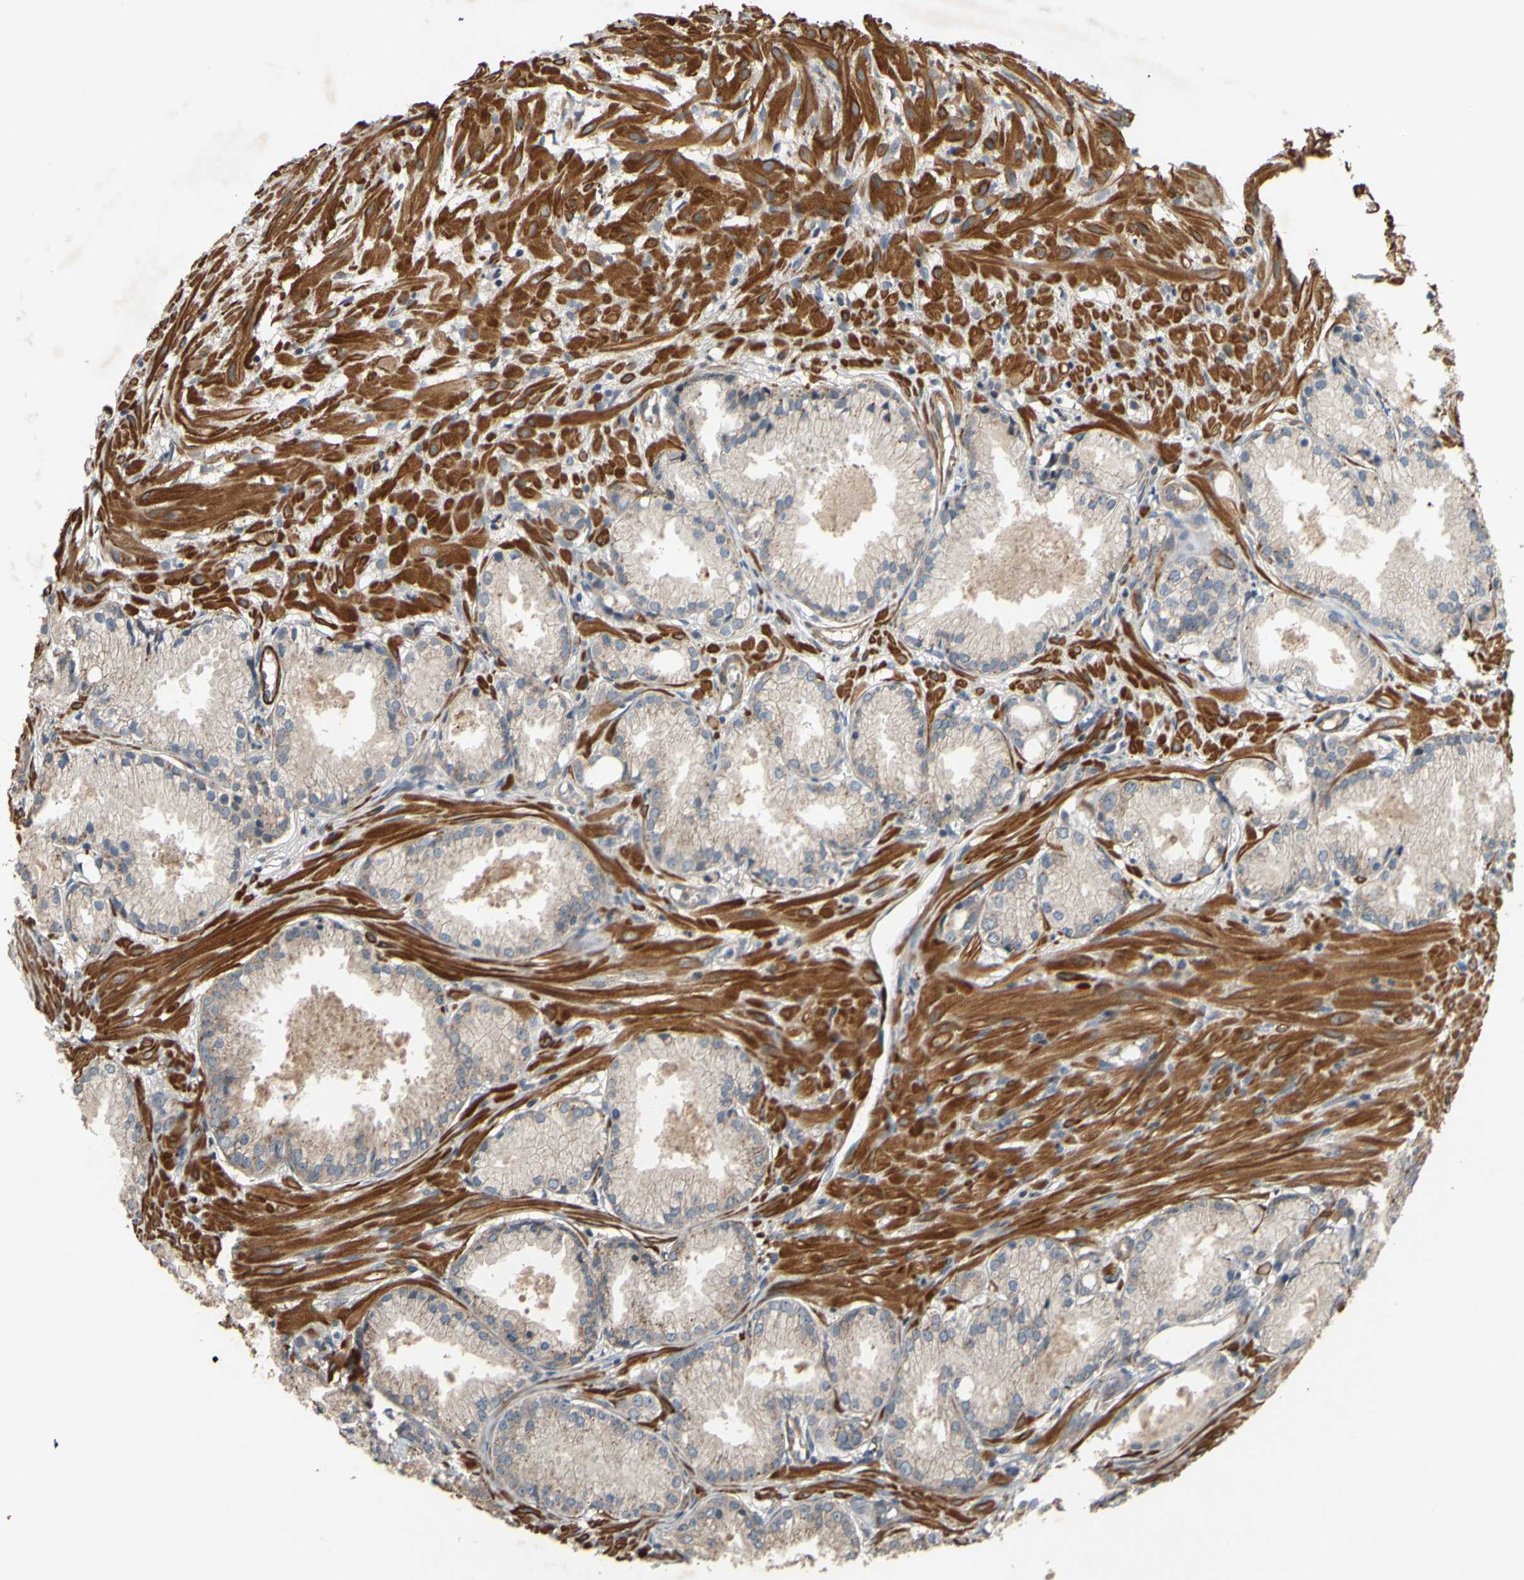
{"staining": {"intensity": "weak", "quantity": ">75%", "location": "cytoplasmic/membranous"}, "tissue": "prostate cancer", "cell_type": "Tumor cells", "image_type": "cancer", "snomed": [{"axis": "morphology", "description": "Adenocarcinoma, Low grade"}, {"axis": "topography", "description": "Prostate"}], "caption": "This histopathology image displays prostate cancer (low-grade adenocarcinoma) stained with immunohistochemistry (IHC) to label a protein in brown. The cytoplasmic/membranous of tumor cells show weak positivity for the protein. Nuclei are counter-stained blue.", "gene": "PARD6A", "patient": {"sex": "male", "age": 72}}